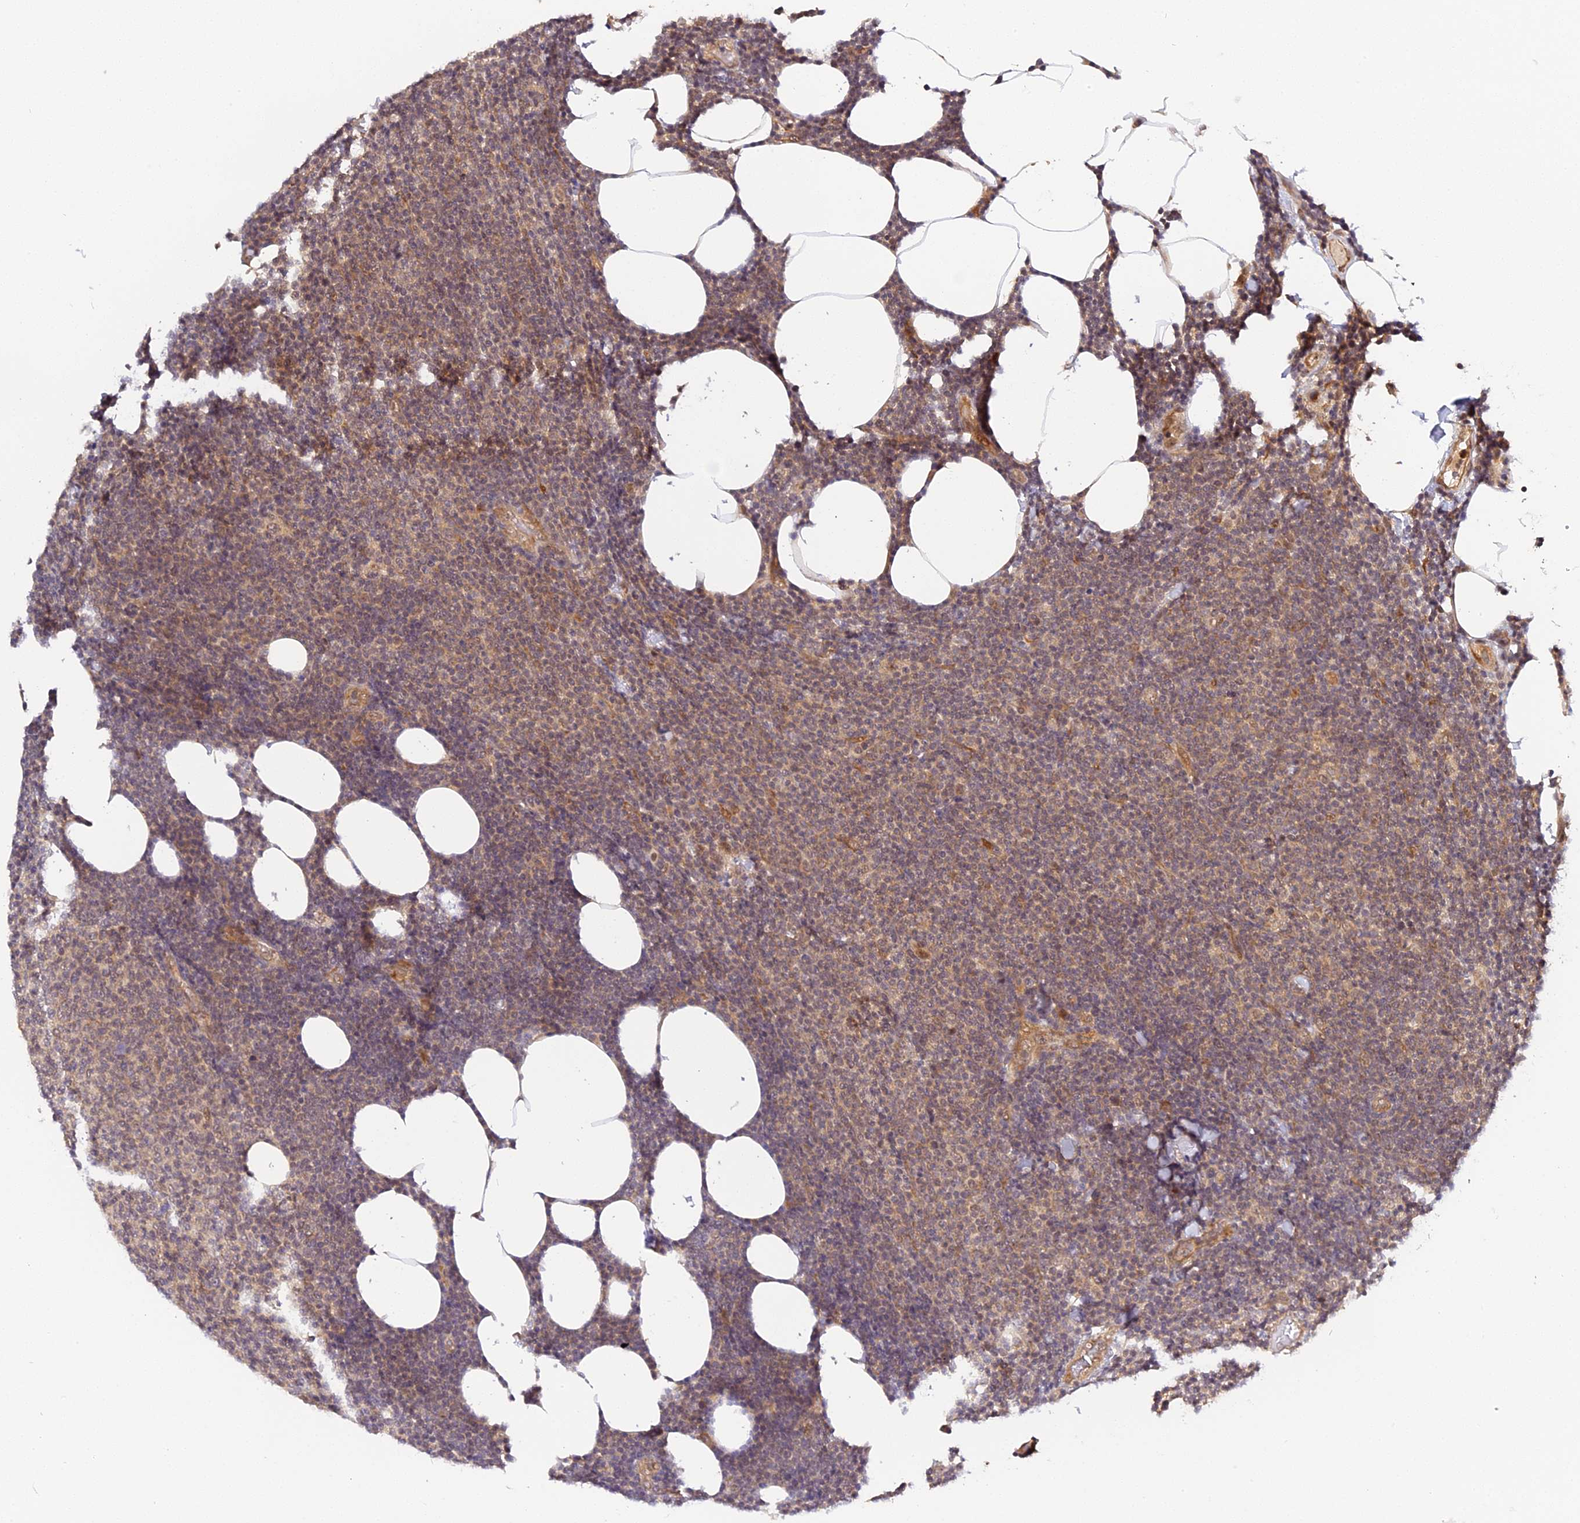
{"staining": {"intensity": "weak", "quantity": "25%-75%", "location": "cytoplasmic/membranous"}, "tissue": "lymphoma", "cell_type": "Tumor cells", "image_type": "cancer", "snomed": [{"axis": "morphology", "description": "Malignant lymphoma, non-Hodgkin's type, Low grade"}, {"axis": "topography", "description": "Lymph node"}], "caption": "This micrograph exhibits lymphoma stained with immunohistochemistry (IHC) to label a protein in brown. The cytoplasmic/membranous of tumor cells show weak positivity for the protein. Nuclei are counter-stained blue.", "gene": "IMPACT", "patient": {"sex": "male", "age": 66}}